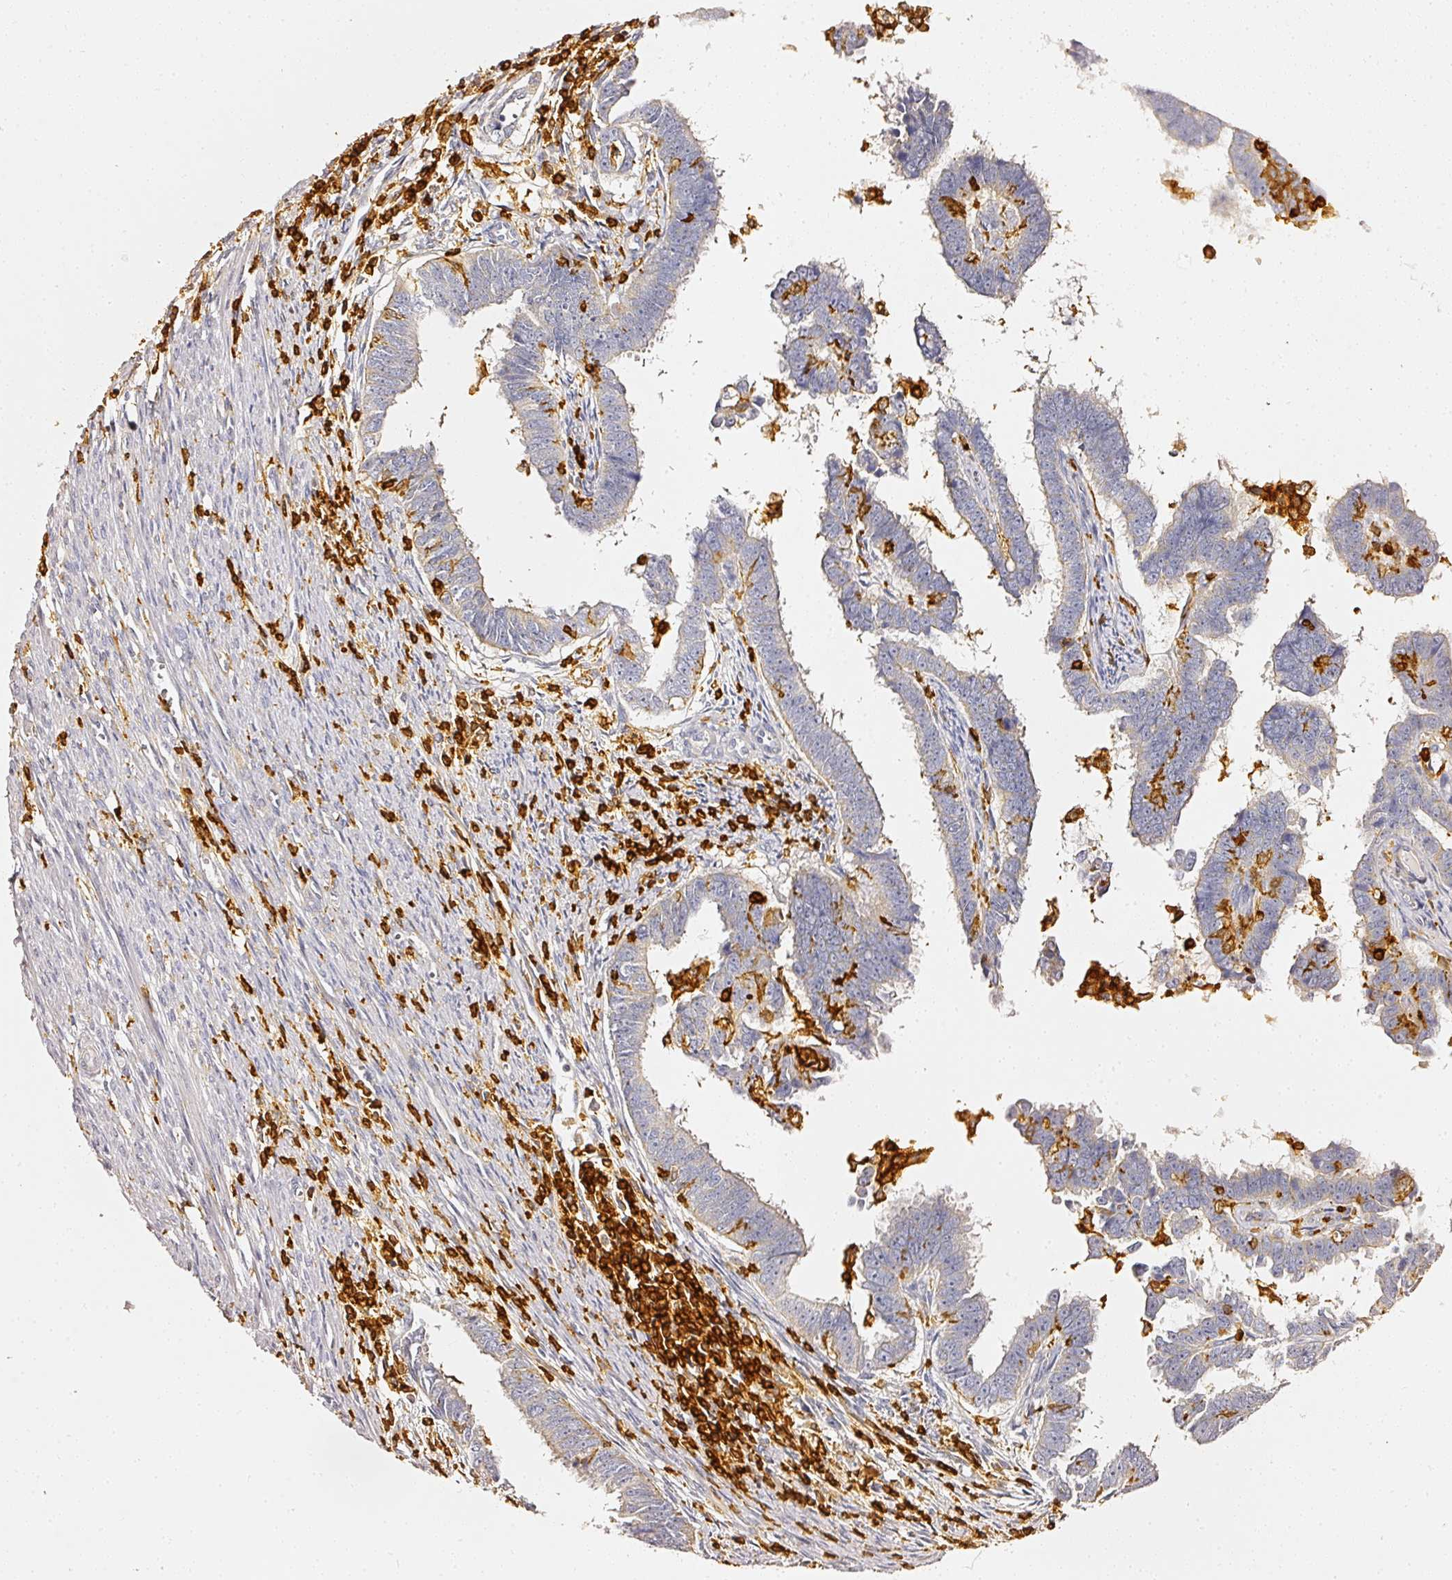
{"staining": {"intensity": "negative", "quantity": "none", "location": "none"}, "tissue": "endometrial cancer", "cell_type": "Tumor cells", "image_type": "cancer", "snomed": [{"axis": "morphology", "description": "Adenocarcinoma, NOS"}, {"axis": "topography", "description": "Endometrium"}], "caption": "Human endometrial cancer stained for a protein using immunohistochemistry reveals no expression in tumor cells.", "gene": "EVL", "patient": {"sex": "female", "age": 75}}